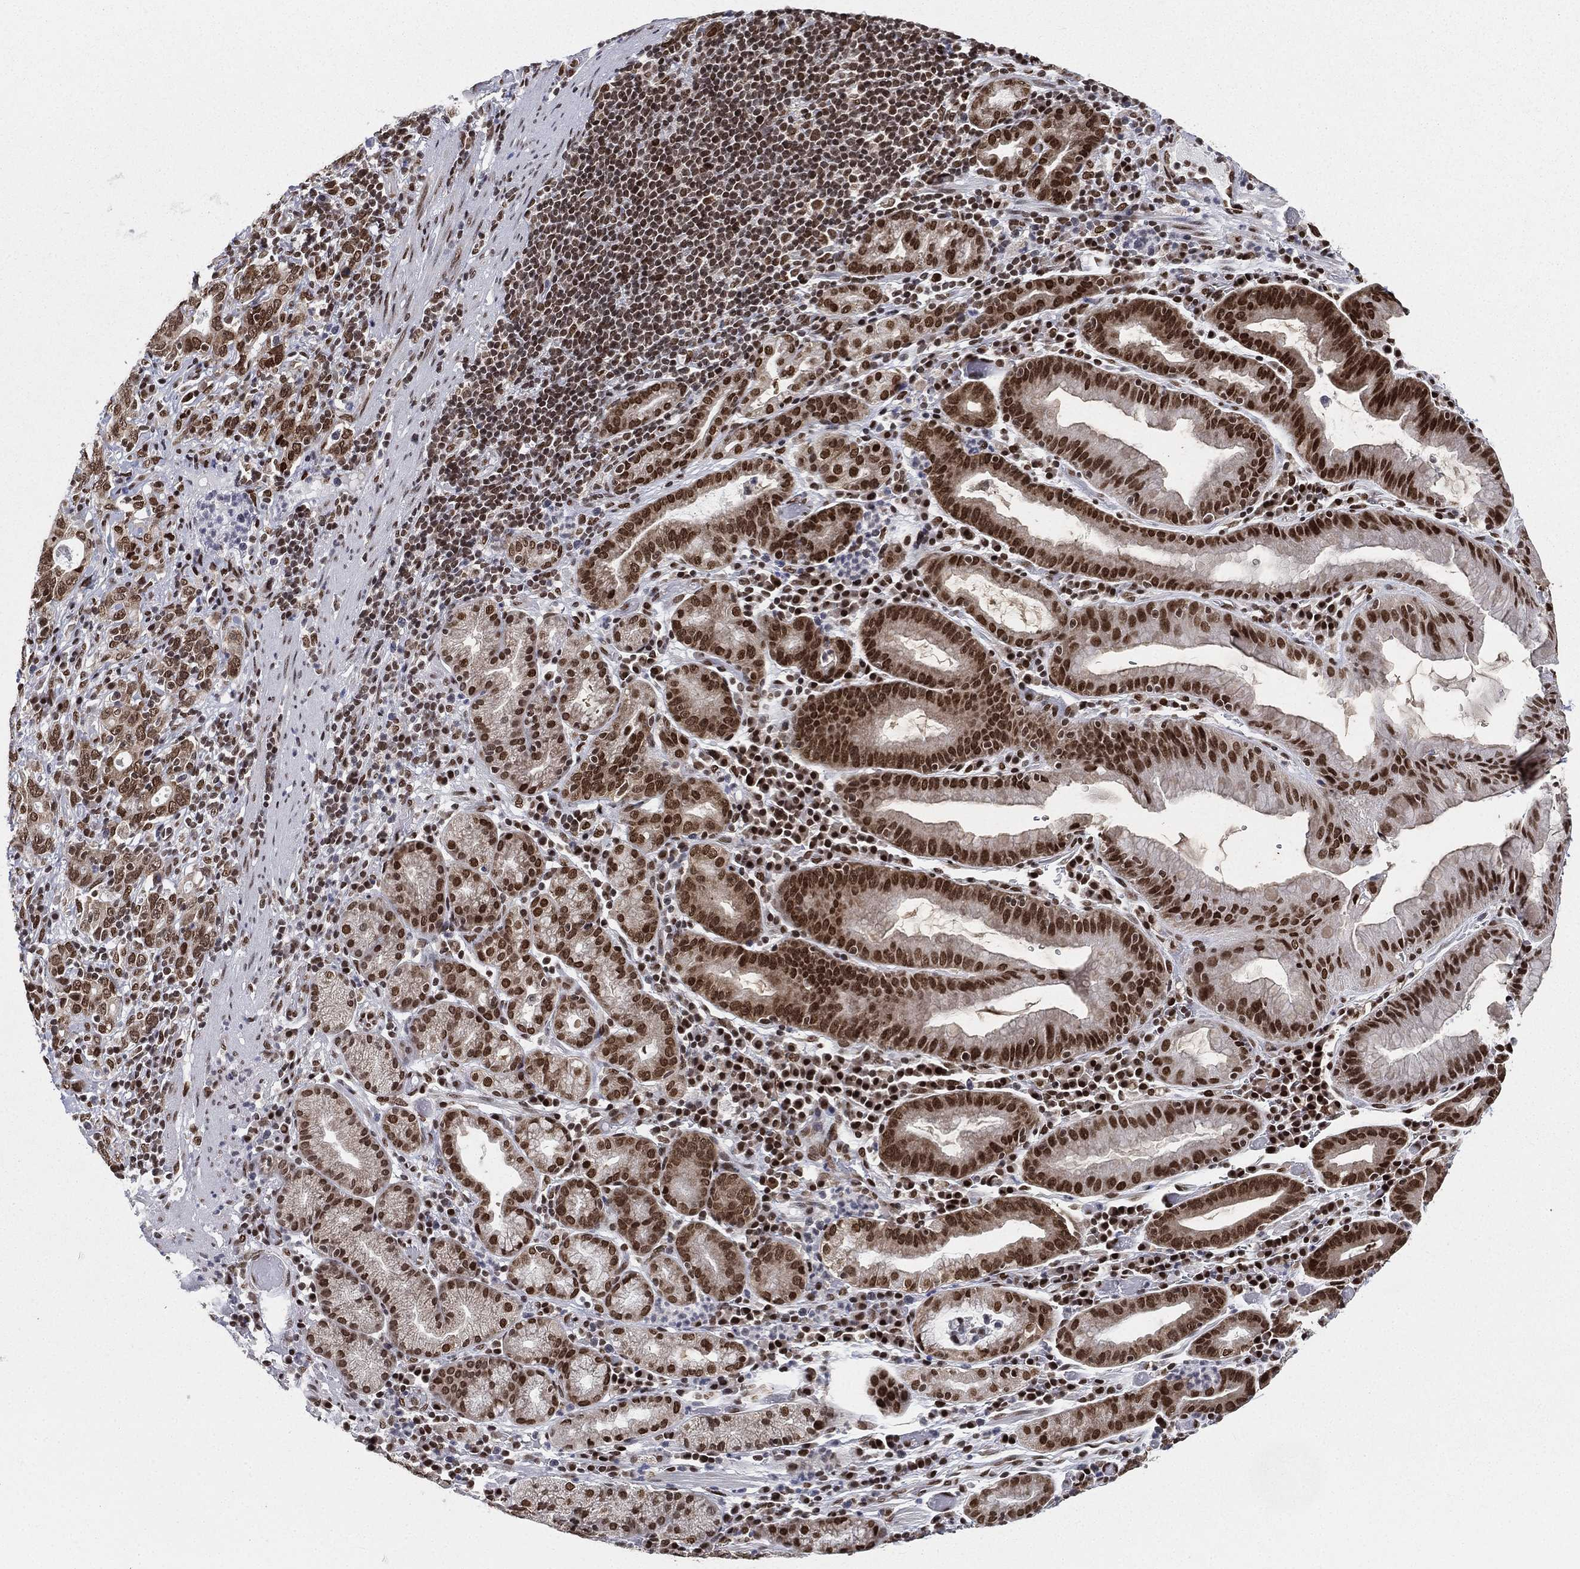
{"staining": {"intensity": "moderate", "quantity": "25%-75%", "location": "nuclear"}, "tissue": "stomach cancer", "cell_type": "Tumor cells", "image_type": "cancer", "snomed": [{"axis": "morphology", "description": "Adenocarcinoma, NOS"}, {"axis": "topography", "description": "Stomach"}], "caption": "Stomach adenocarcinoma stained with DAB IHC displays medium levels of moderate nuclear expression in about 25%-75% of tumor cells.", "gene": "FUBP3", "patient": {"sex": "male", "age": 79}}